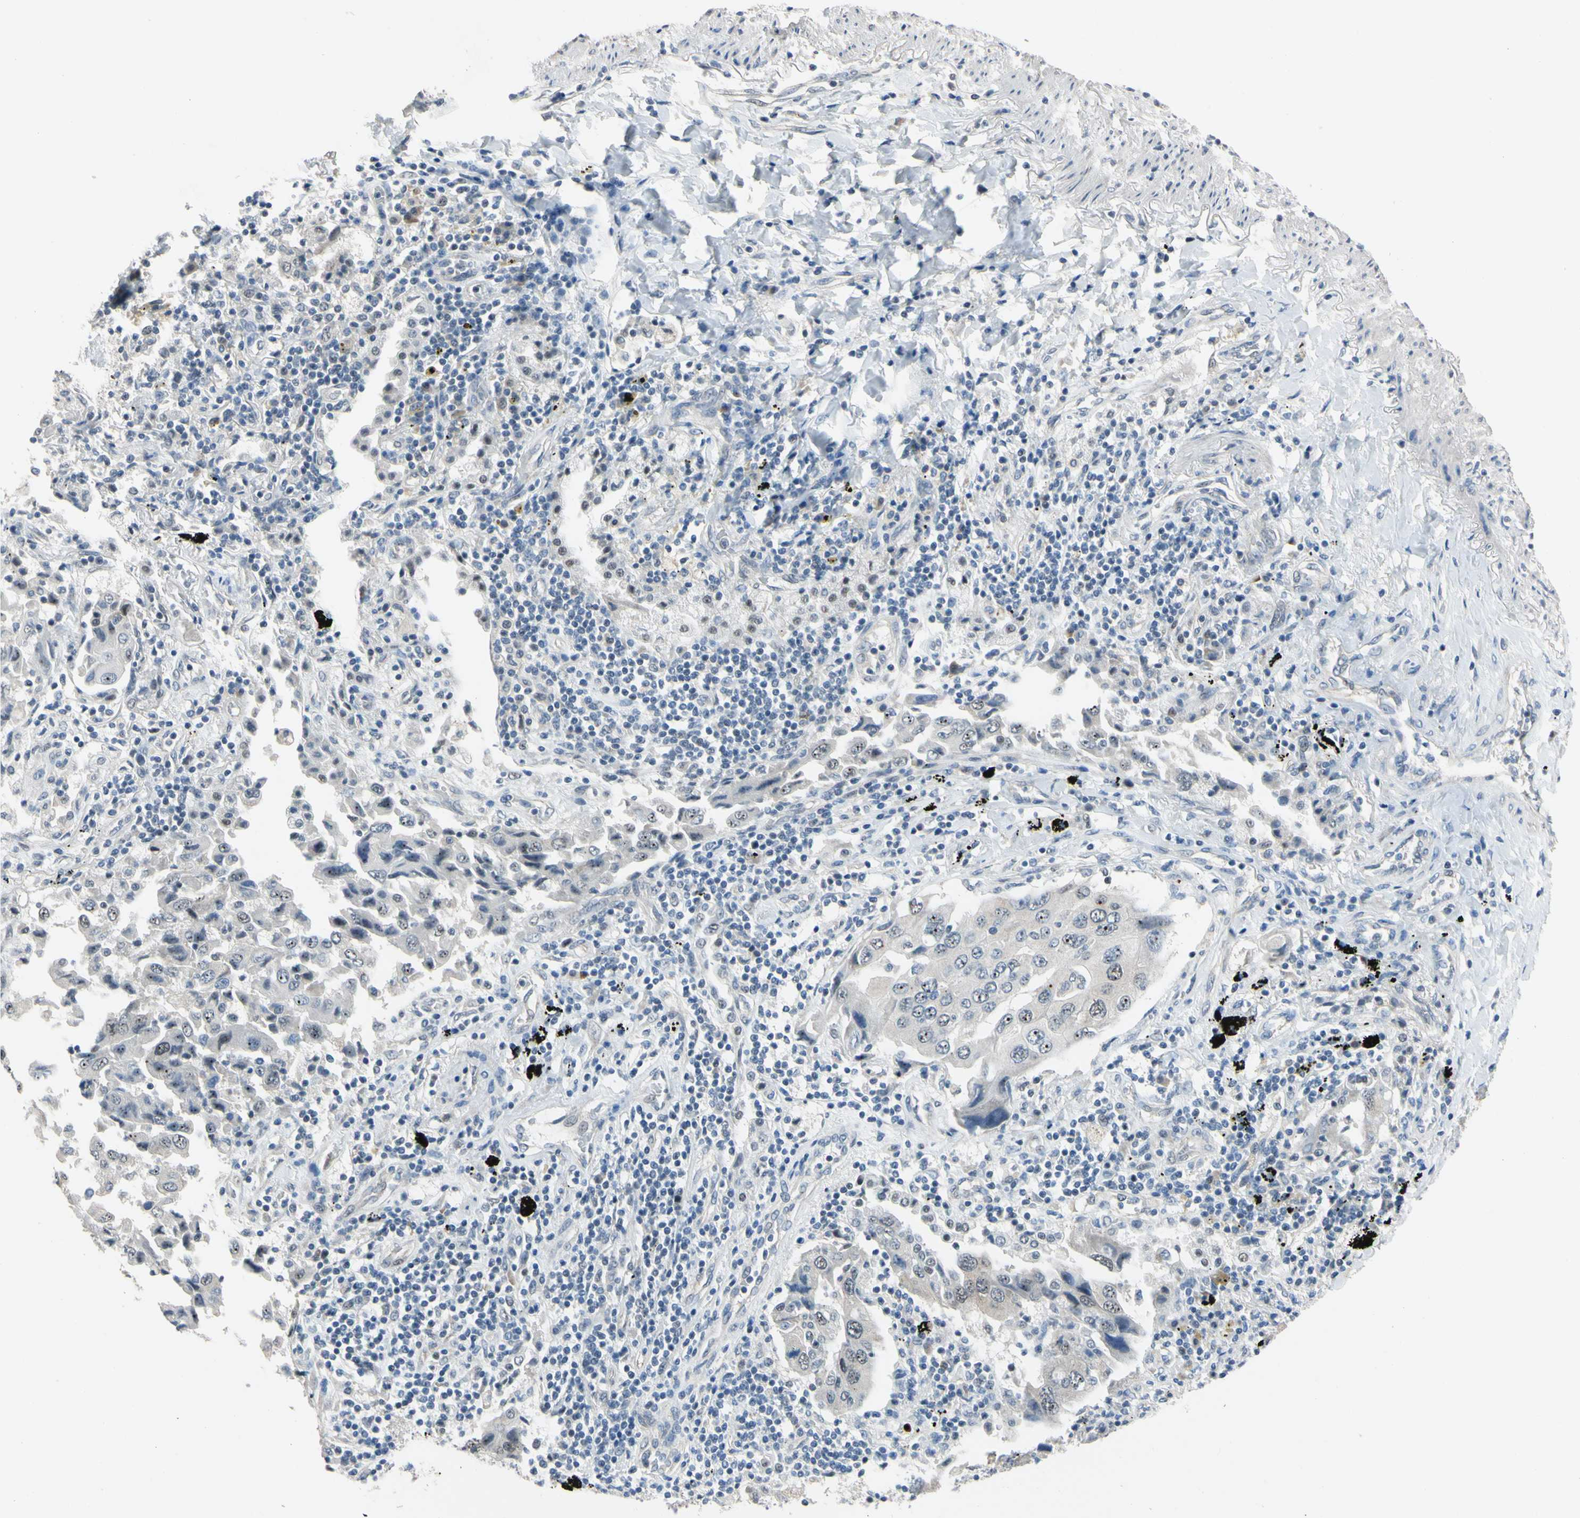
{"staining": {"intensity": "moderate", "quantity": ">75%", "location": "nuclear"}, "tissue": "lung cancer", "cell_type": "Tumor cells", "image_type": "cancer", "snomed": [{"axis": "morphology", "description": "Adenocarcinoma, NOS"}, {"axis": "topography", "description": "Lung"}], "caption": "Protein staining reveals moderate nuclear expression in about >75% of tumor cells in lung cancer (adenocarcinoma).", "gene": "LHX9", "patient": {"sex": "female", "age": 65}}